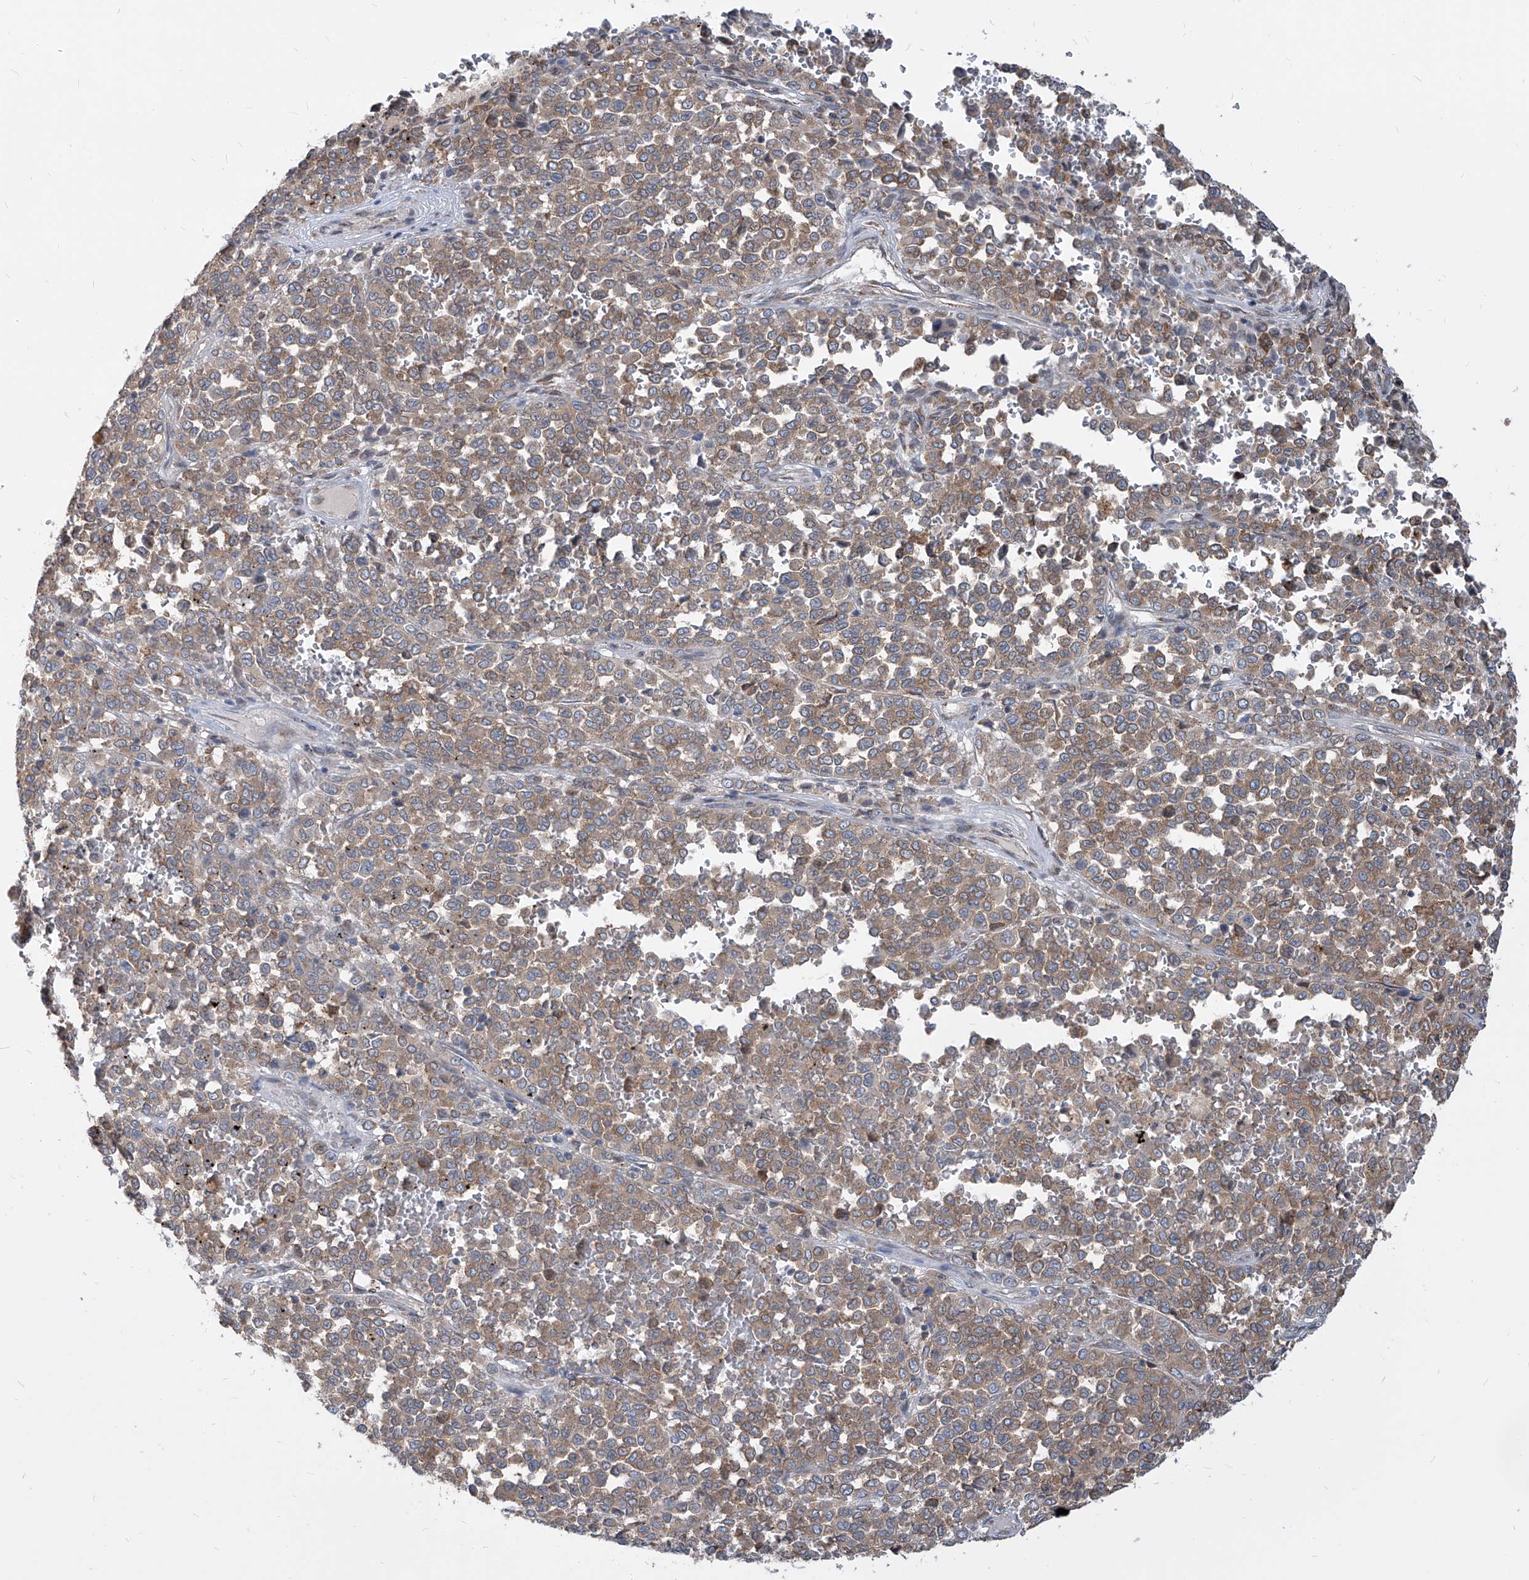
{"staining": {"intensity": "weak", "quantity": ">75%", "location": "cytoplasmic/membranous"}, "tissue": "melanoma", "cell_type": "Tumor cells", "image_type": "cancer", "snomed": [{"axis": "morphology", "description": "Malignant melanoma, Metastatic site"}, {"axis": "topography", "description": "Pancreas"}], "caption": "An image showing weak cytoplasmic/membranous positivity in about >75% of tumor cells in melanoma, as visualized by brown immunohistochemical staining.", "gene": "FAM83B", "patient": {"sex": "female", "age": 30}}